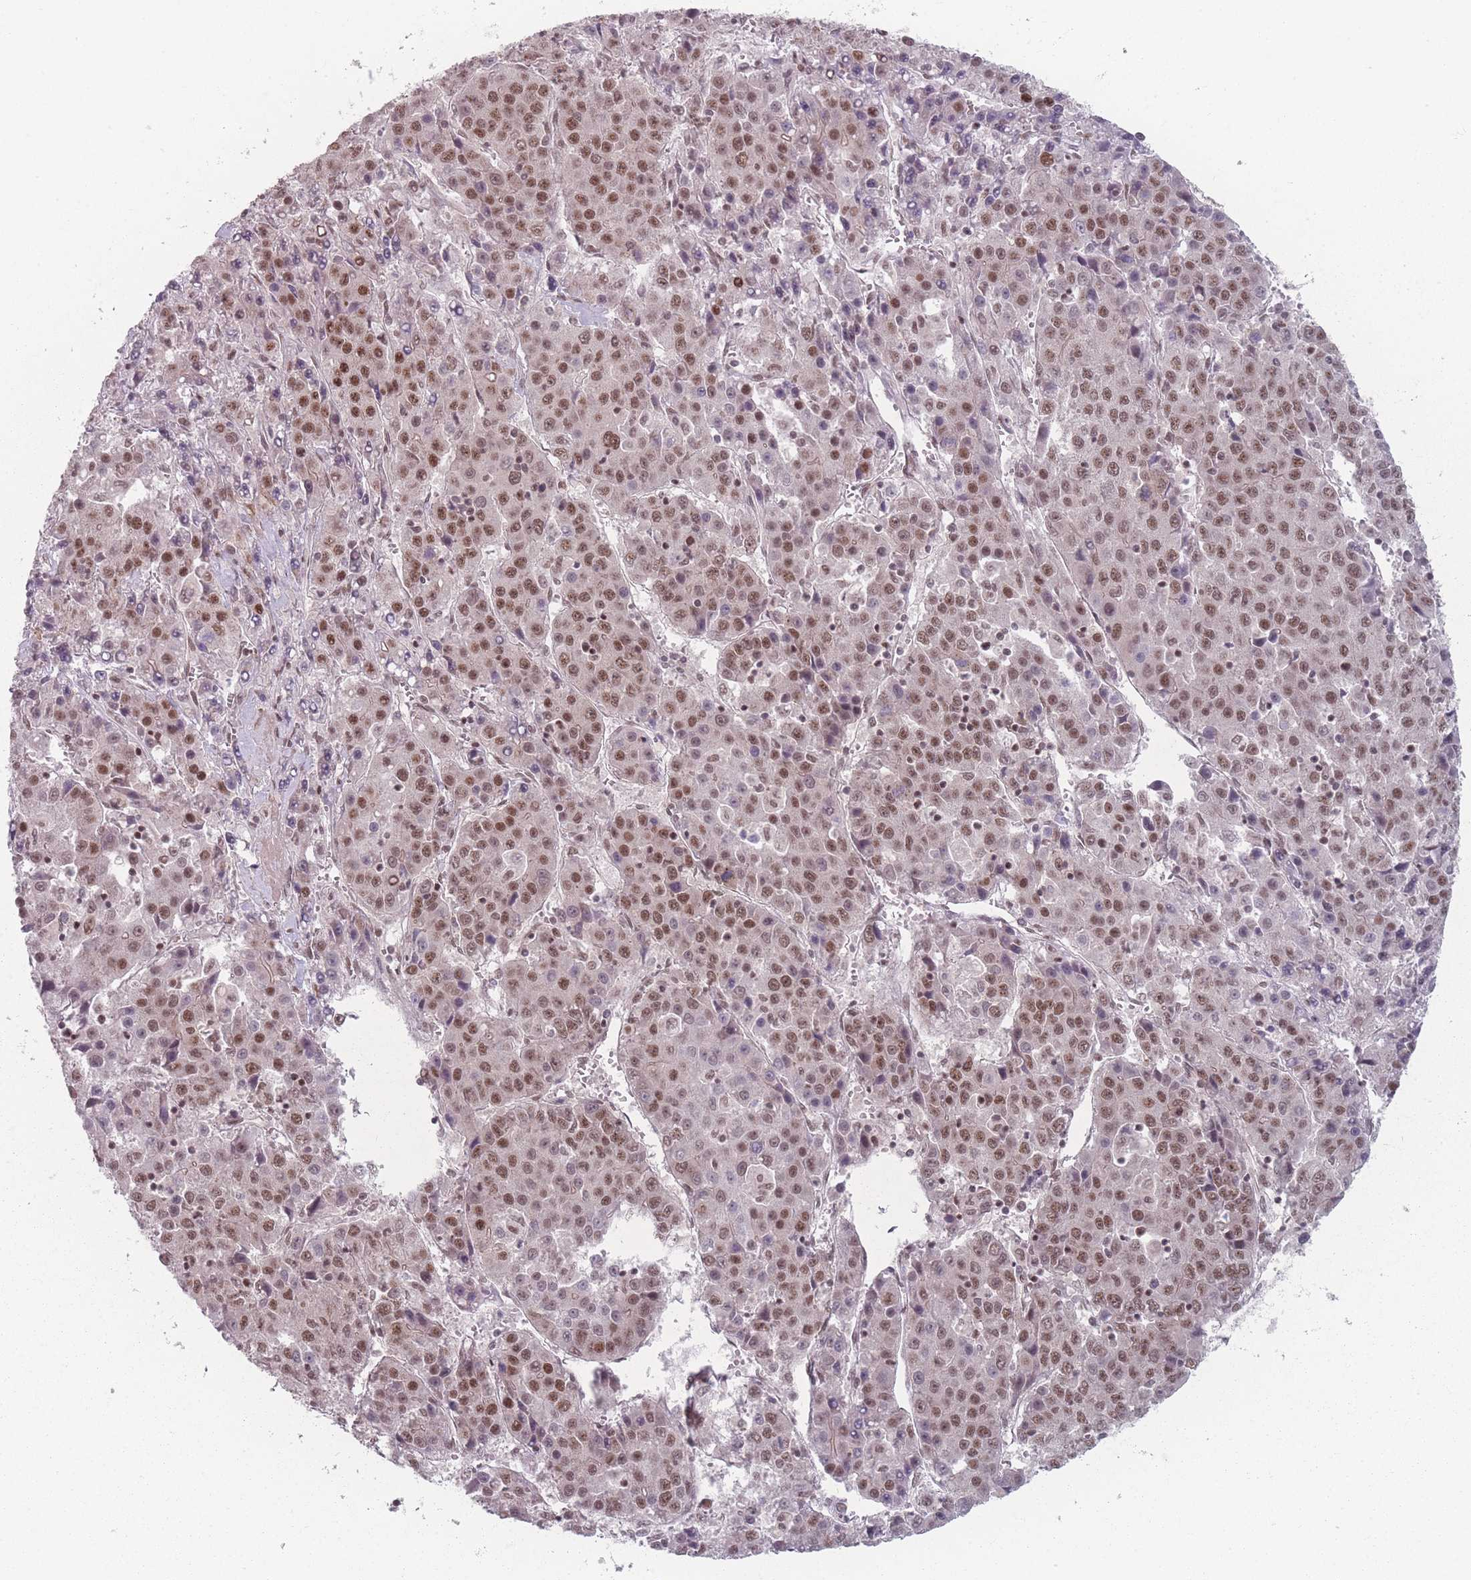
{"staining": {"intensity": "moderate", "quantity": ">75%", "location": "nuclear"}, "tissue": "liver cancer", "cell_type": "Tumor cells", "image_type": "cancer", "snomed": [{"axis": "morphology", "description": "Carcinoma, Hepatocellular, NOS"}, {"axis": "topography", "description": "Liver"}], "caption": "Liver hepatocellular carcinoma stained with DAB immunohistochemistry (IHC) shows medium levels of moderate nuclear expression in approximately >75% of tumor cells. (DAB (3,3'-diaminobenzidine) IHC with brightfield microscopy, high magnification).", "gene": "ZC3H14", "patient": {"sex": "female", "age": 53}}